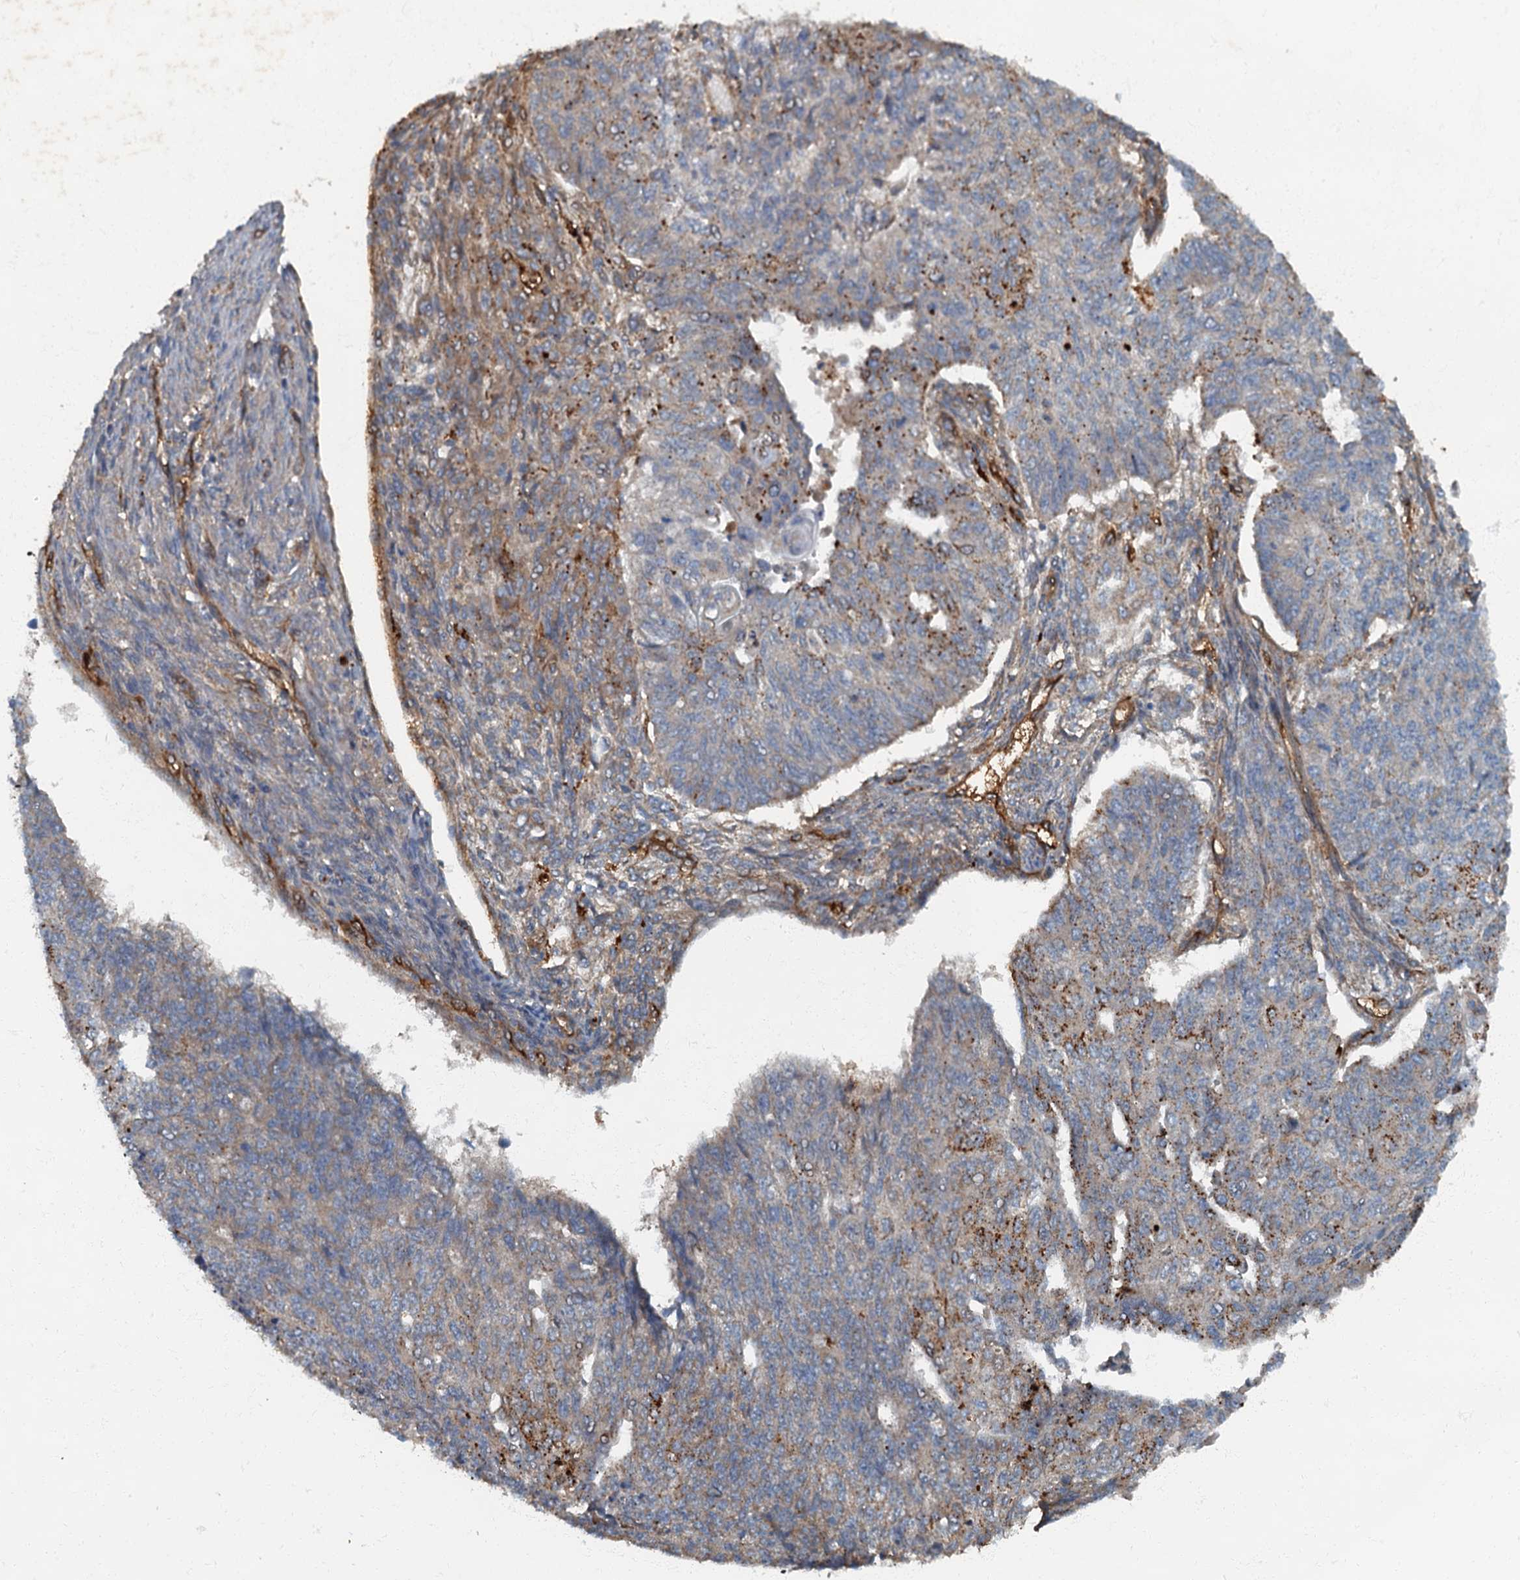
{"staining": {"intensity": "moderate", "quantity": "<25%", "location": "cytoplasmic/membranous"}, "tissue": "endometrial cancer", "cell_type": "Tumor cells", "image_type": "cancer", "snomed": [{"axis": "morphology", "description": "Adenocarcinoma, NOS"}, {"axis": "topography", "description": "Endometrium"}], "caption": "An immunohistochemistry photomicrograph of tumor tissue is shown. Protein staining in brown labels moderate cytoplasmic/membranous positivity in endometrial cancer (adenocarcinoma) within tumor cells.", "gene": "ARL11", "patient": {"sex": "female", "age": 32}}